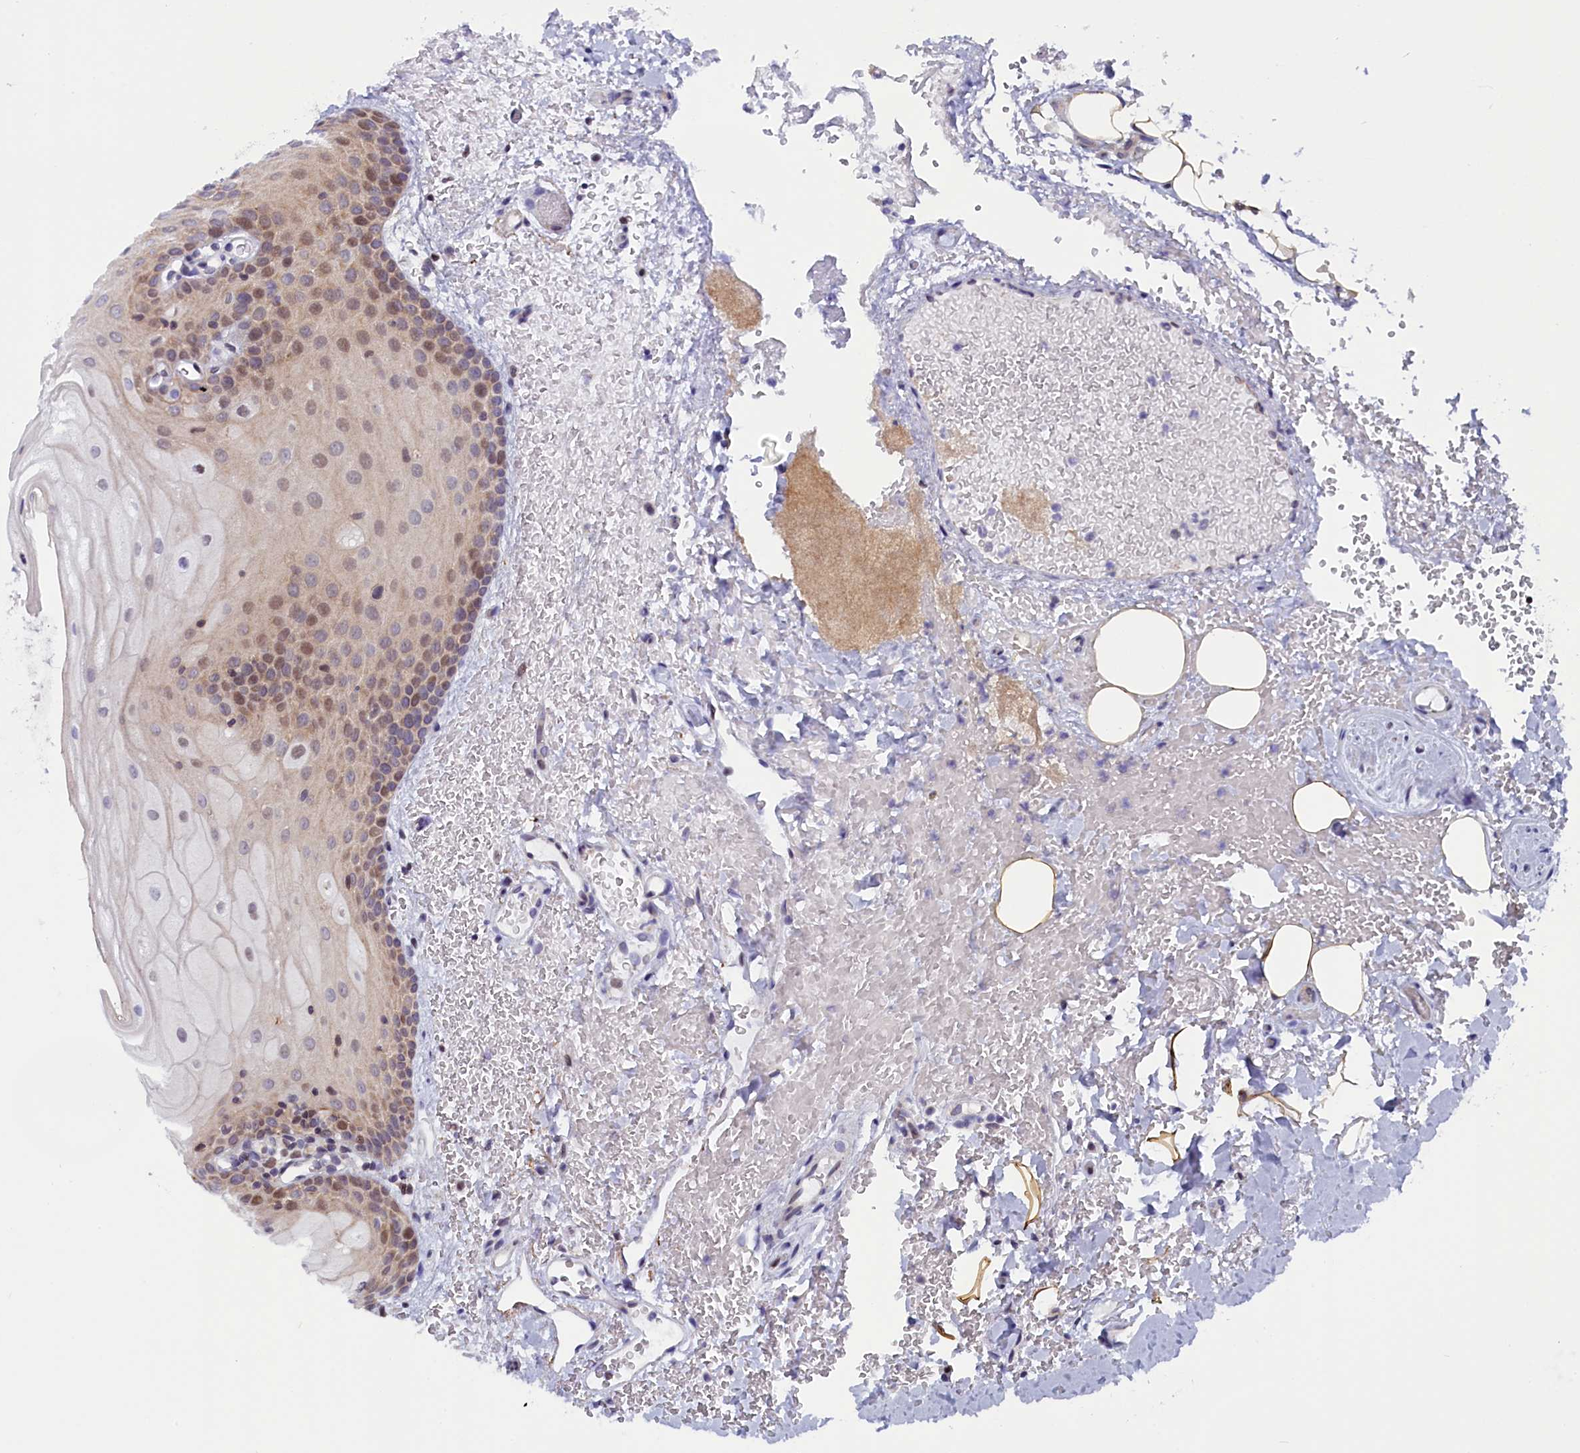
{"staining": {"intensity": "moderate", "quantity": "25%-75%", "location": "nuclear"}, "tissue": "oral mucosa", "cell_type": "Squamous epithelial cells", "image_type": "normal", "snomed": [{"axis": "morphology", "description": "Normal tissue, NOS"}, {"axis": "topography", "description": "Oral tissue"}], "caption": "Squamous epithelial cells demonstrate moderate nuclear positivity in about 25%-75% of cells in unremarkable oral mucosa. (brown staining indicates protein expression, while blue staining denotes nuclei).", "gene": "CIAPIN1", "patient": {"sex": "female", "age": 70}}